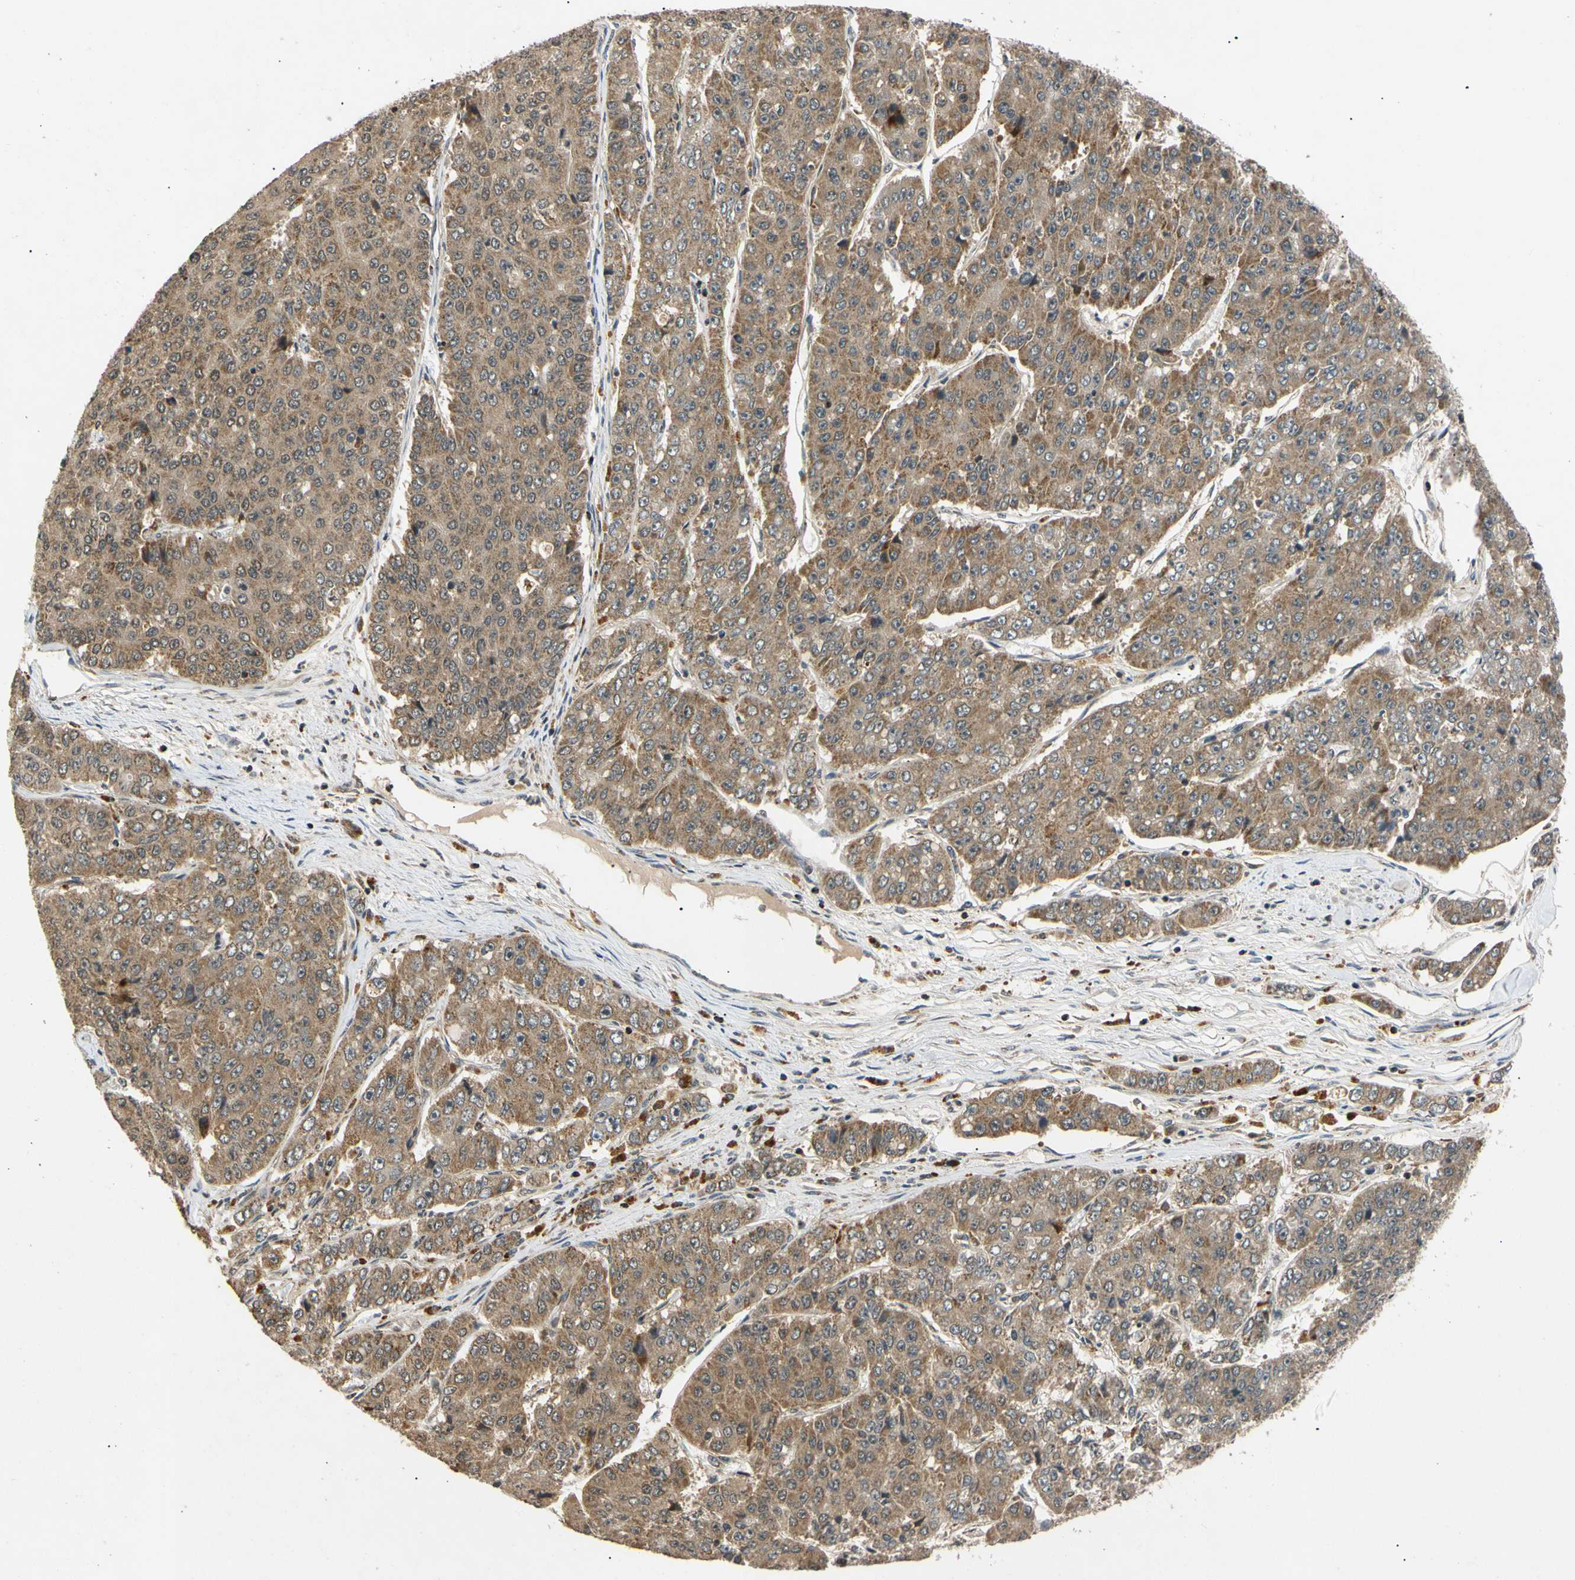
{"staining": {"intensity": "moderate", "quantity": ">75%", "location": "cytoplasmic/membranous"}, "tissue": "pancreatic cancer", "cell_type": "Tumor cells", "image_type": "cancer", "snomed": [{"axis": "morphology", "description": "Adenocarcinoma, NOS"}, {"axis": "topography", "description": "Pancreas"}], "caption": "High-power microscopy captured an IHC image of pancreatic cancer (adenocarcinoma), revealing moderate cytoplasmic/membranous staining in approximately >75% of tumor cells.", "gene": "MRPS22", "patient": {"sex": "male", "age": 50}}